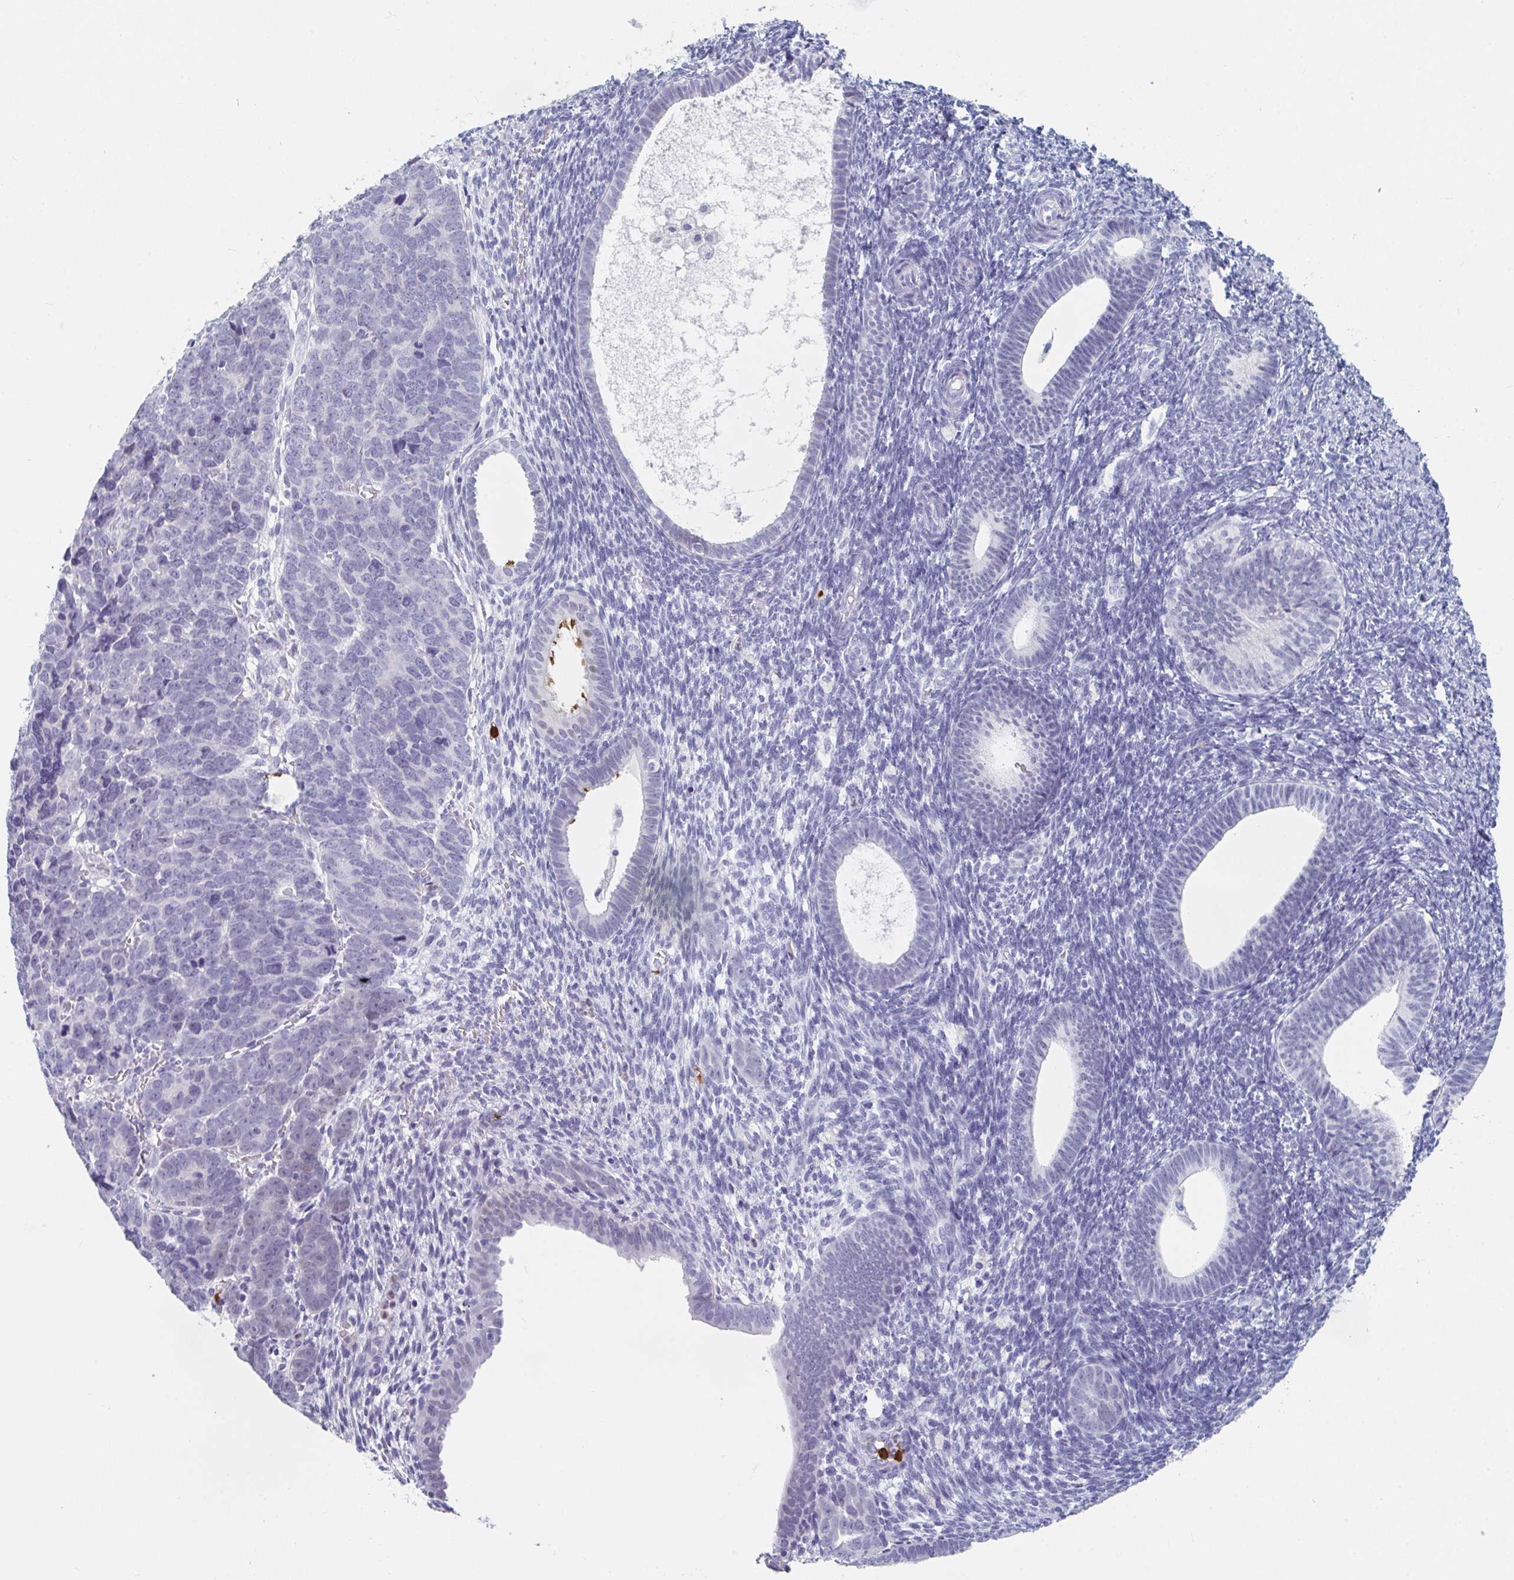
{"staining": {"intensity": "negative", "quantity": "none", "location": "none"}, "tissue": "endometrial cancer", "cell_type": "Tumor cells", "image_type": "cancer", "snomed": [{"axis": "morphology", "description": "Adenocarcinoma, NOS"}, {"axis": "topography", "description": "Endometrium"}], "caption": "High magnification brightfield microscopy of adenocarcinoma (endometrial) stained with DAB (brown) and counterstained with hematoxylin (blue): tumor cells show no significant expression.", "gene": "RUBCN", "patient": {"sex": "female", "age": 82}}